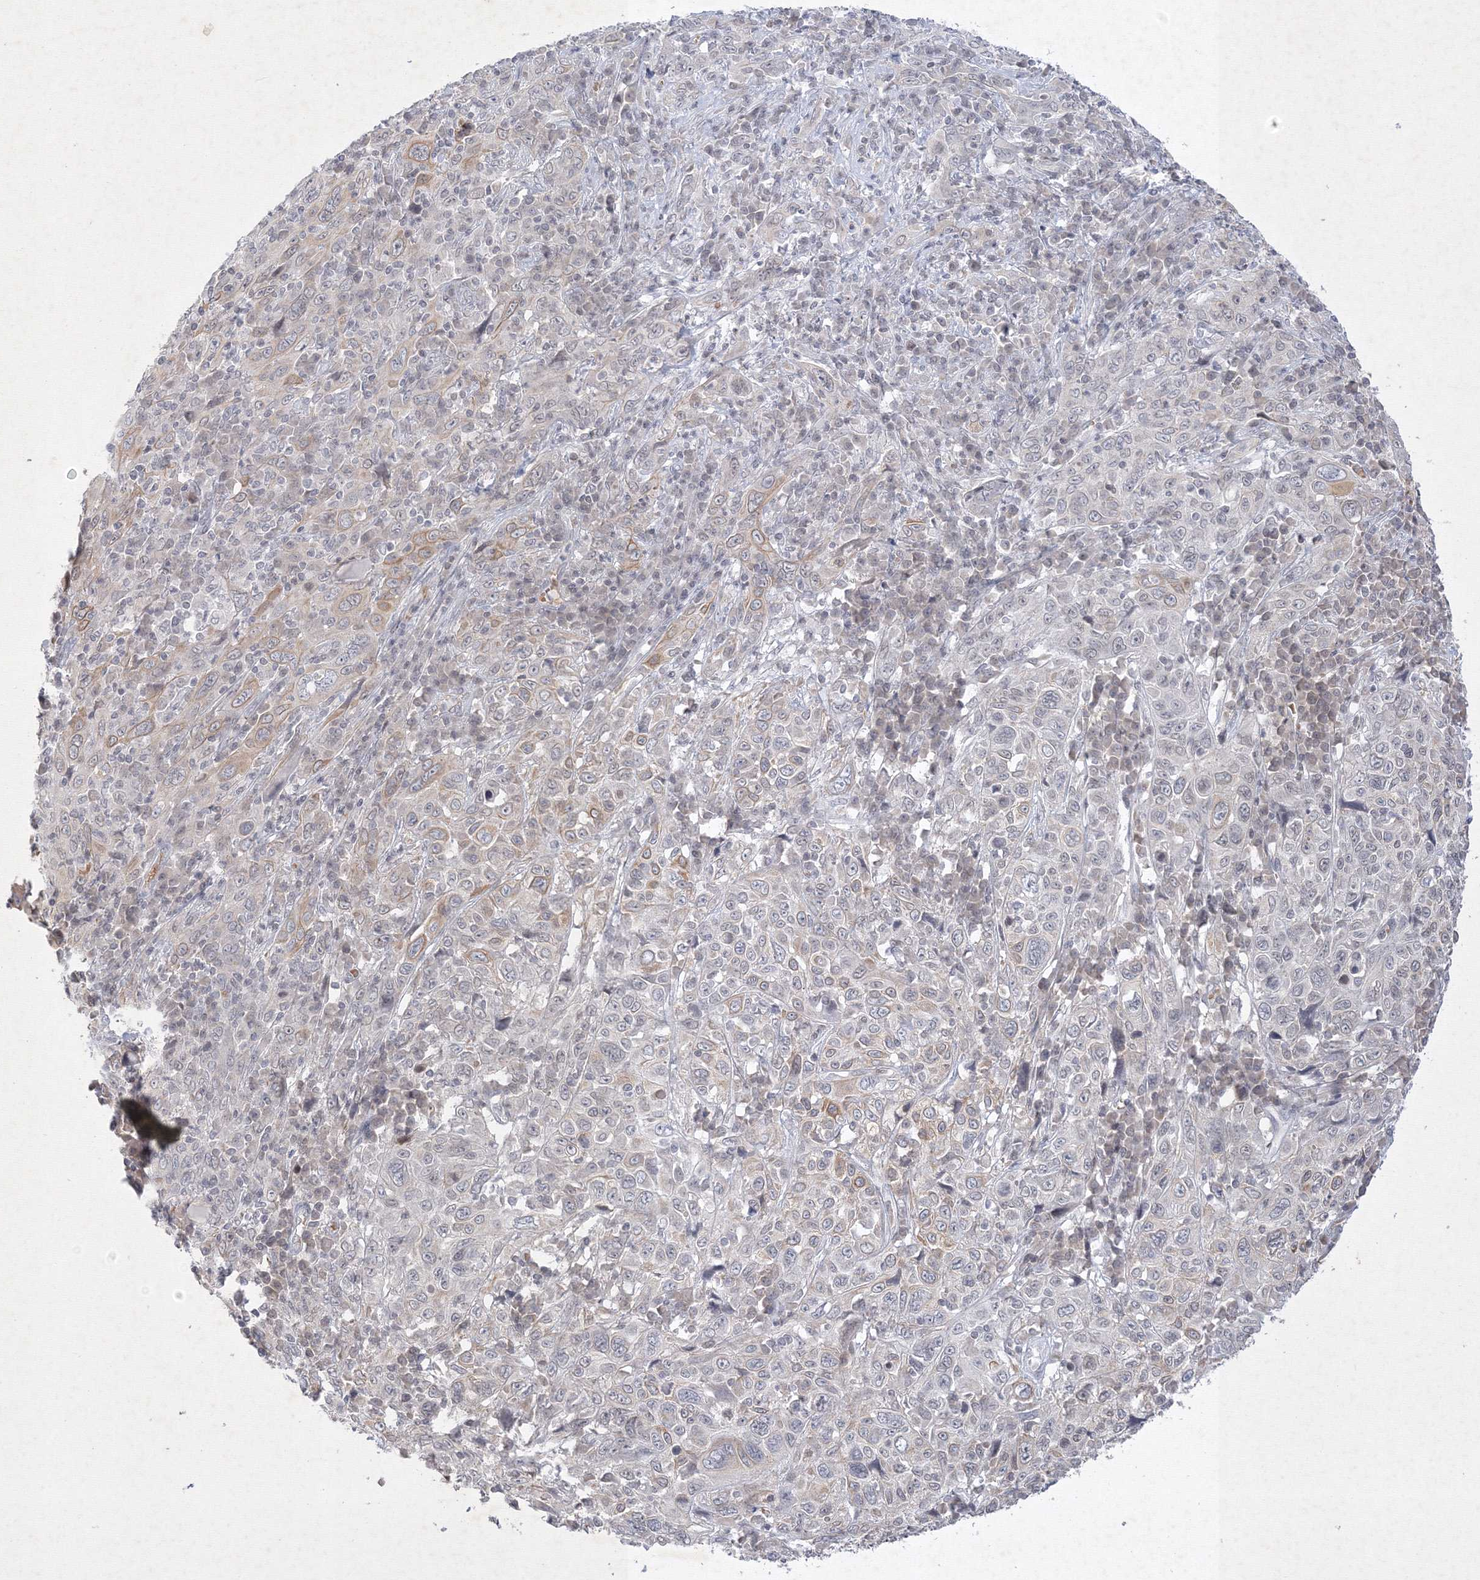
{"staining": {"intensity": "moderate", "quantity": "<25%", "location": "cytoplasmic/membranous"}, "tissue": "cervical cancer", "cell_type": "Tumor cells", "image_type": "cancer", "snomed": [{"axis": "morphology", "description": "Squamous cell carcinoma, NOS"}, {"axis": "topography", "description": "Cervix"}], "caption": "This micrograph displays squamous cell carcinoma (cervical) stained with immunohistochemistry (IHC) to label a protein in brown. The cytoplasmic/membranous of tumor cells show moderate positivity for the protein. Nuclei are counter-stained blue.", "gene": "NXPE3", "patient": {"sex": "female", "age": 46}}